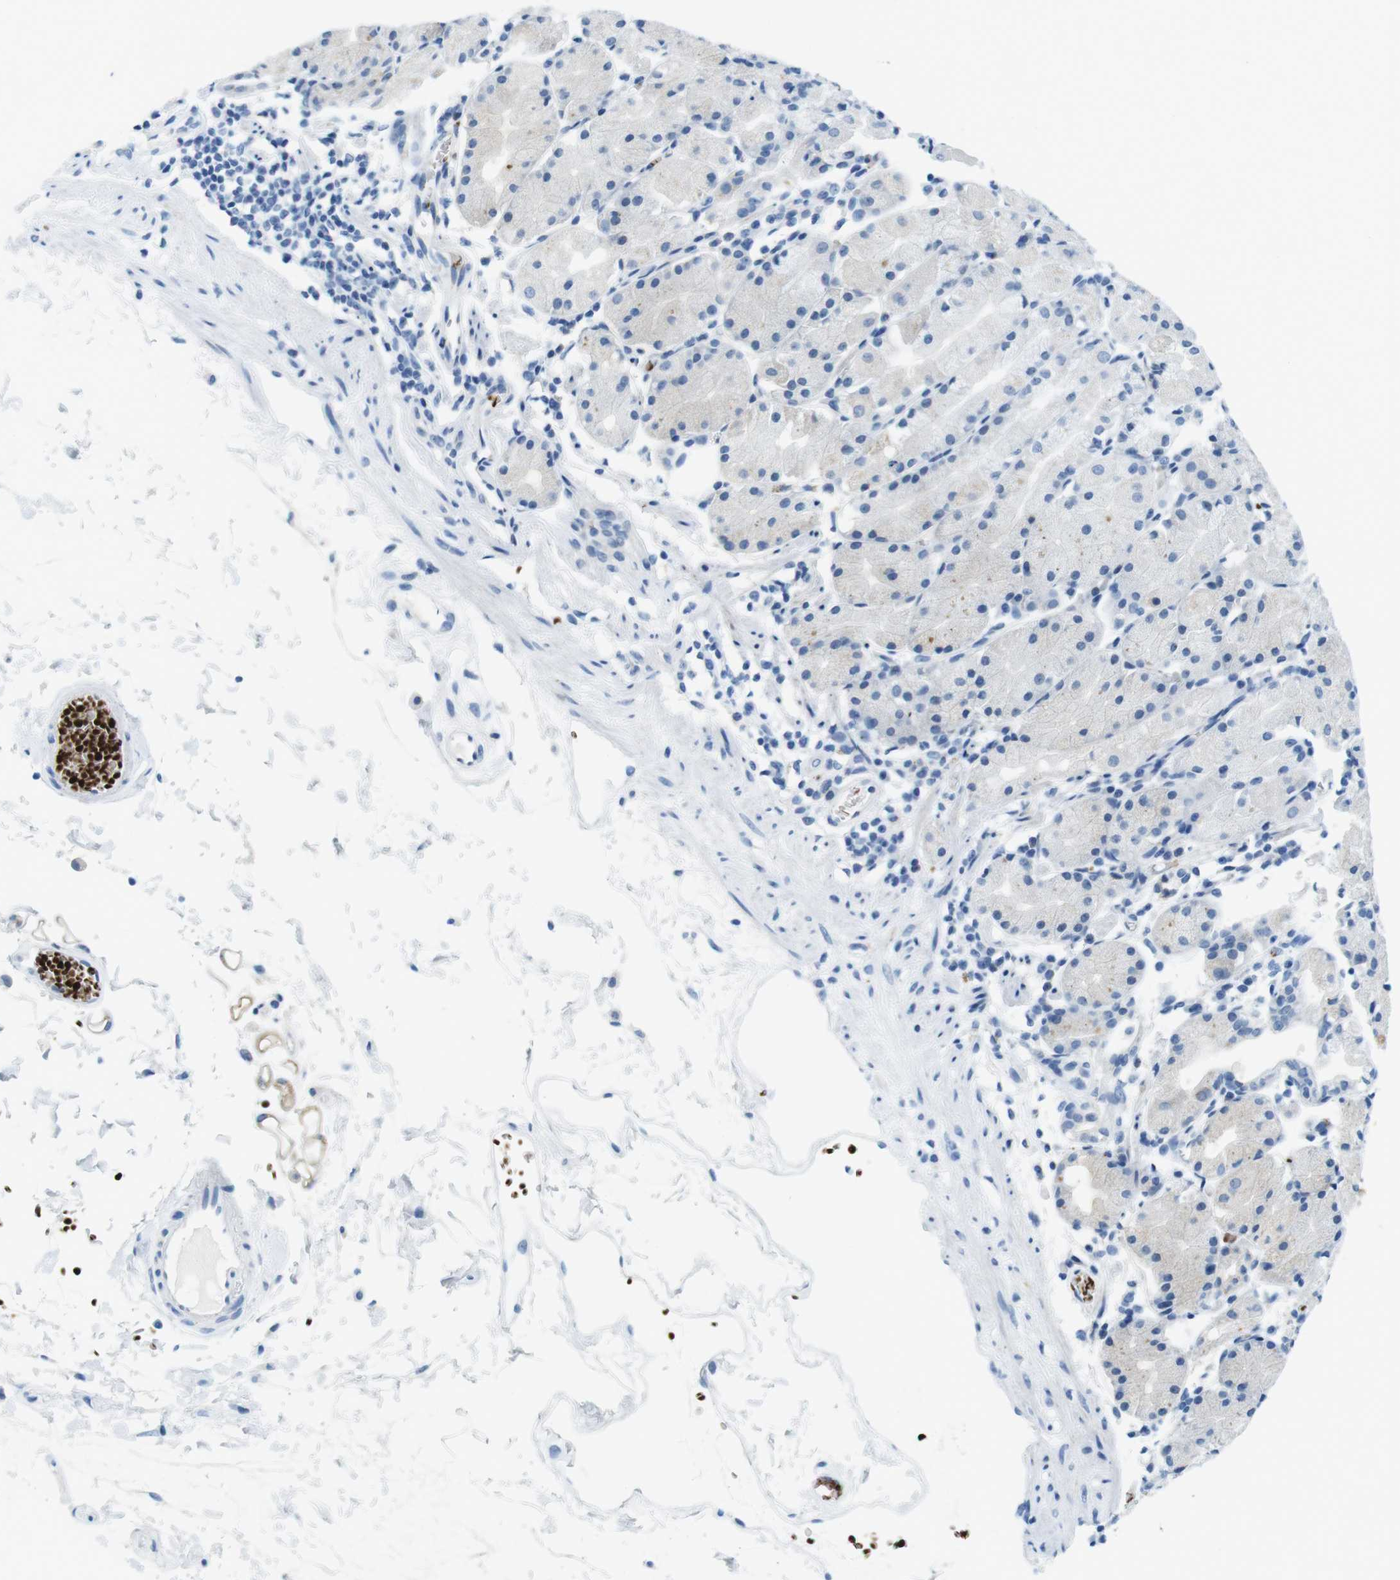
{"staining": {"intensity": "moderate", "quantity": "25%-75%", "location": "cytoplasmic/membranous"}, "tissue": "stomach", "cell_type": "Glandular cells", "image_type": "normal", "snomed": [{"axis": "morphology", "description": "Normal tissue, NOS"}, {"axis": "topography", "description": "Stomach"}, {"axis": "topography", "description": "Stomach, lower"}], "caption": "IHC photomicrograph of normal stomach: stomach stained using immunohistochemistry (IHC) demonstrates medium levels of moderate protein expression localized specifically in the cytoplasmic/membranous of glandular cells, appearing as a cytoplasmic/membranous brown color.", "gene": "TFAP2C", "patient": {"sex": "female", "age": 75}}